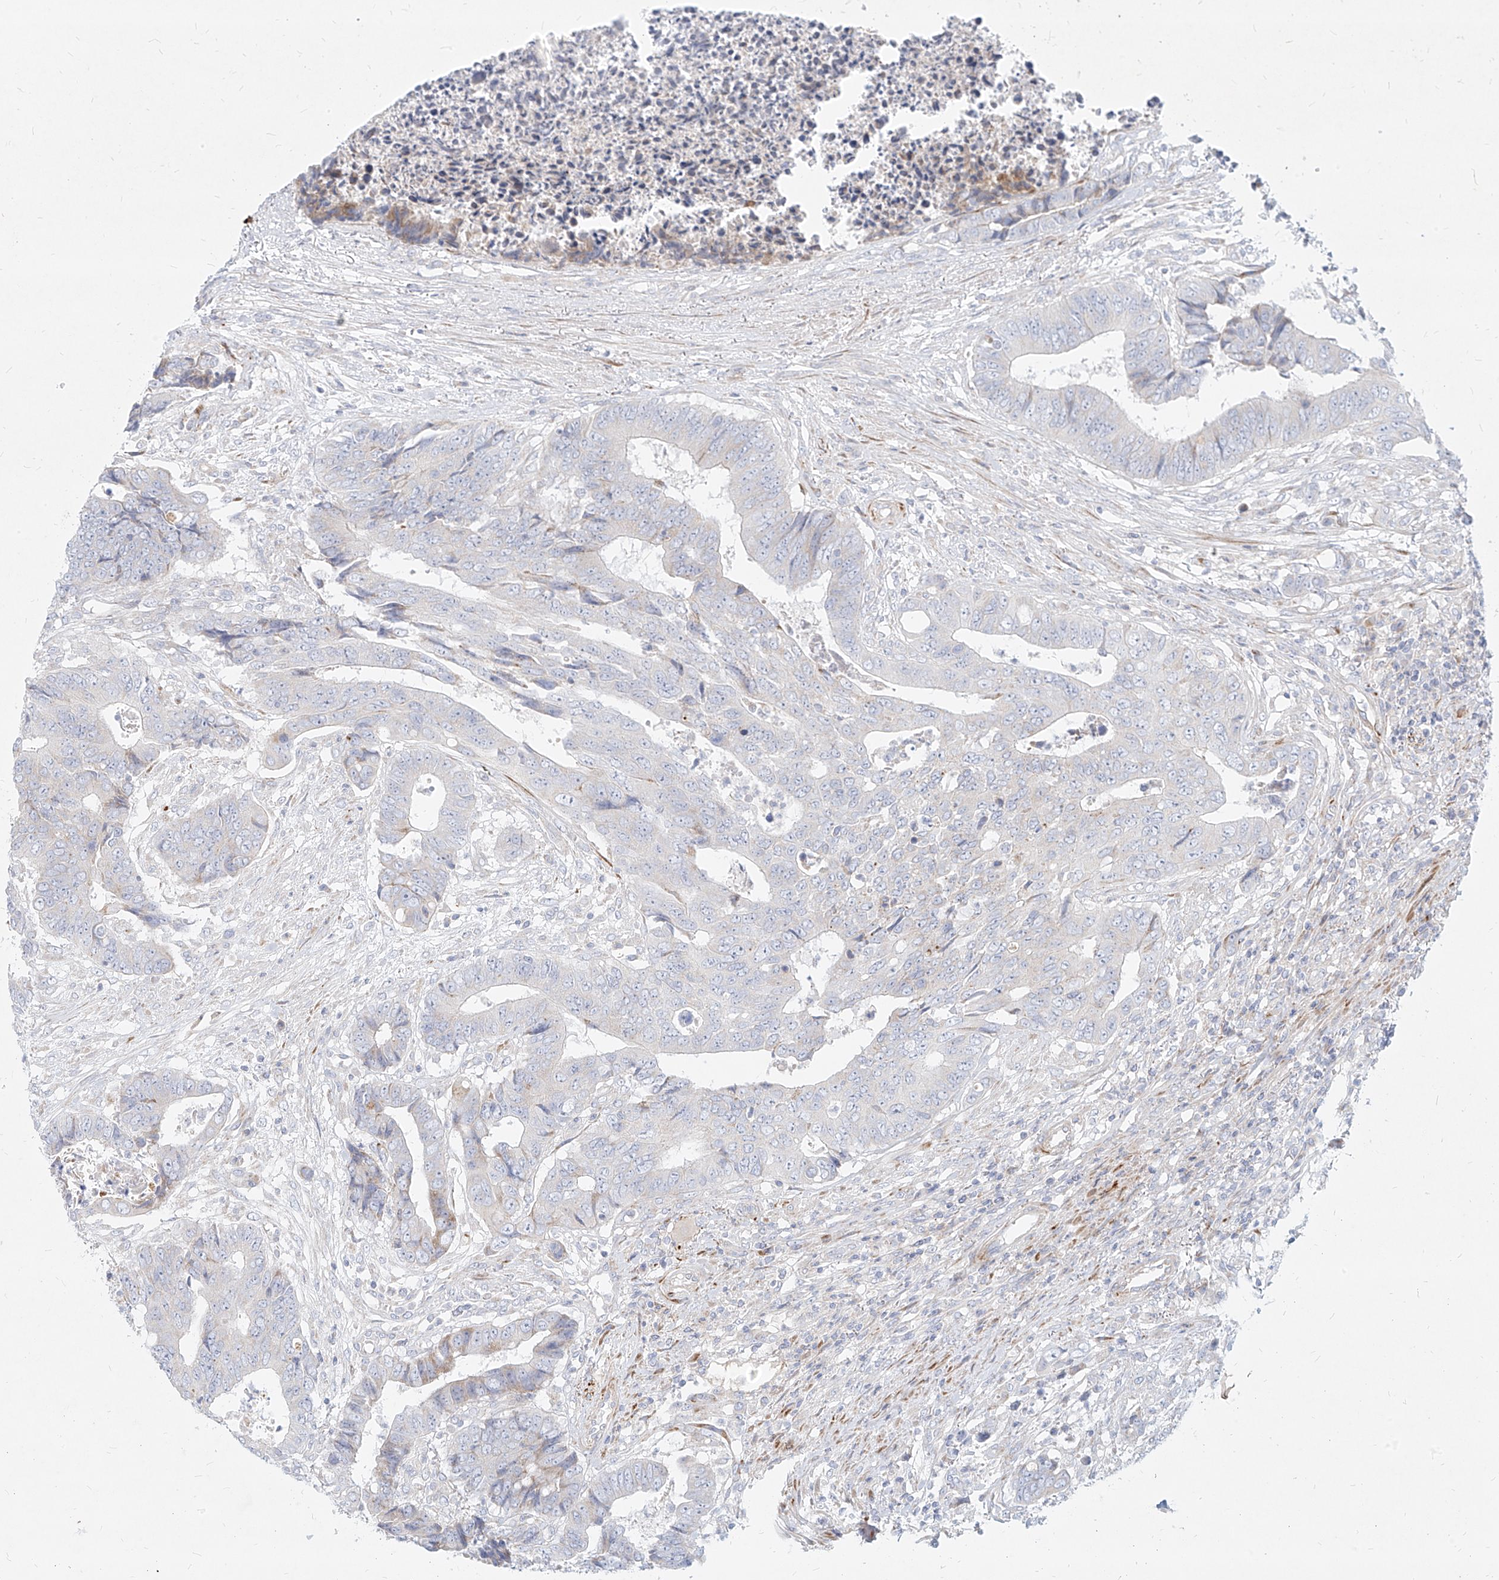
{"staining": {"intensity": "negative", "quantity": "none", "location": "none"}, "tissue": "colorectal cancer", "cell_type": "Tumor cells", "image_type": "cancer", "snomed": [{"axis": "morphology", "description": "Adenocarcinoma, NOS"}, {"axis": "topography", "description": "Rectum"}], "caption": "Adenocarcinoma (colorectal) was stained to show a protein in brown. There is no significant expression in tumor cells.", "gene": "MTX2", "patient": {"sex": "male", "age": 84}}